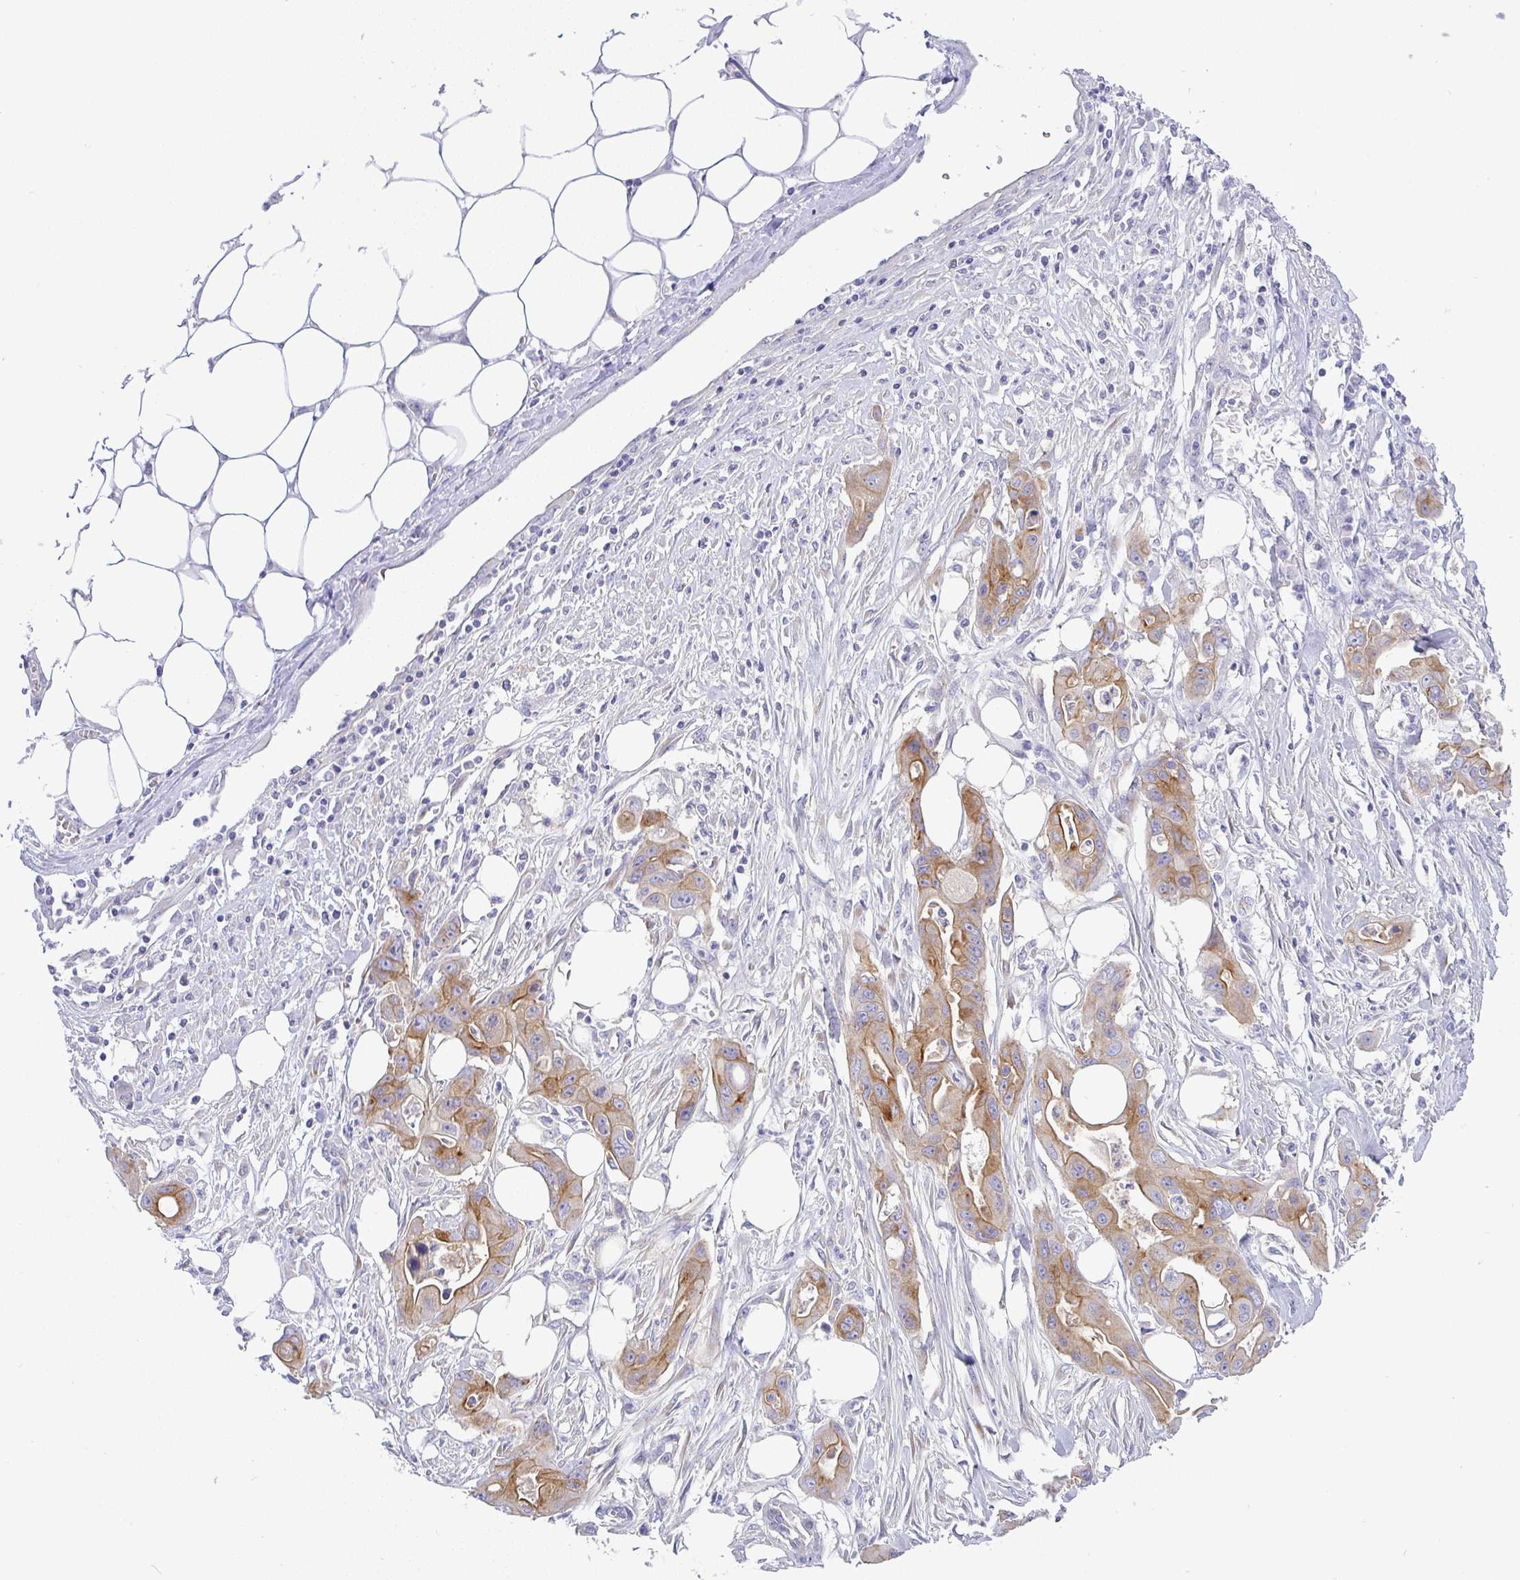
{"staining": {"intensity": "moderate", "quantity": ">75%", "location": "cytoplasmic/membranous"}, "tissue": "ovarian cancer", "cell_type": "Tumor cells", "image_type": "cancer", "snomed": [{"axis": "morphology", "description": "Cystadenocarcinoma, mucinous, NOS"}, {"axis": "topography", "description": "Ovary"}], "caption": "Immunohistochemical staining of human mucinous cystadenocarcinoma (ovarian) reveals medium levels of moderate cytoplasmic/membranous positivity in approximately >75% of tumor cells.", "gene": "FAM177A1", "patient": {"sex": "female", "age": 70}}